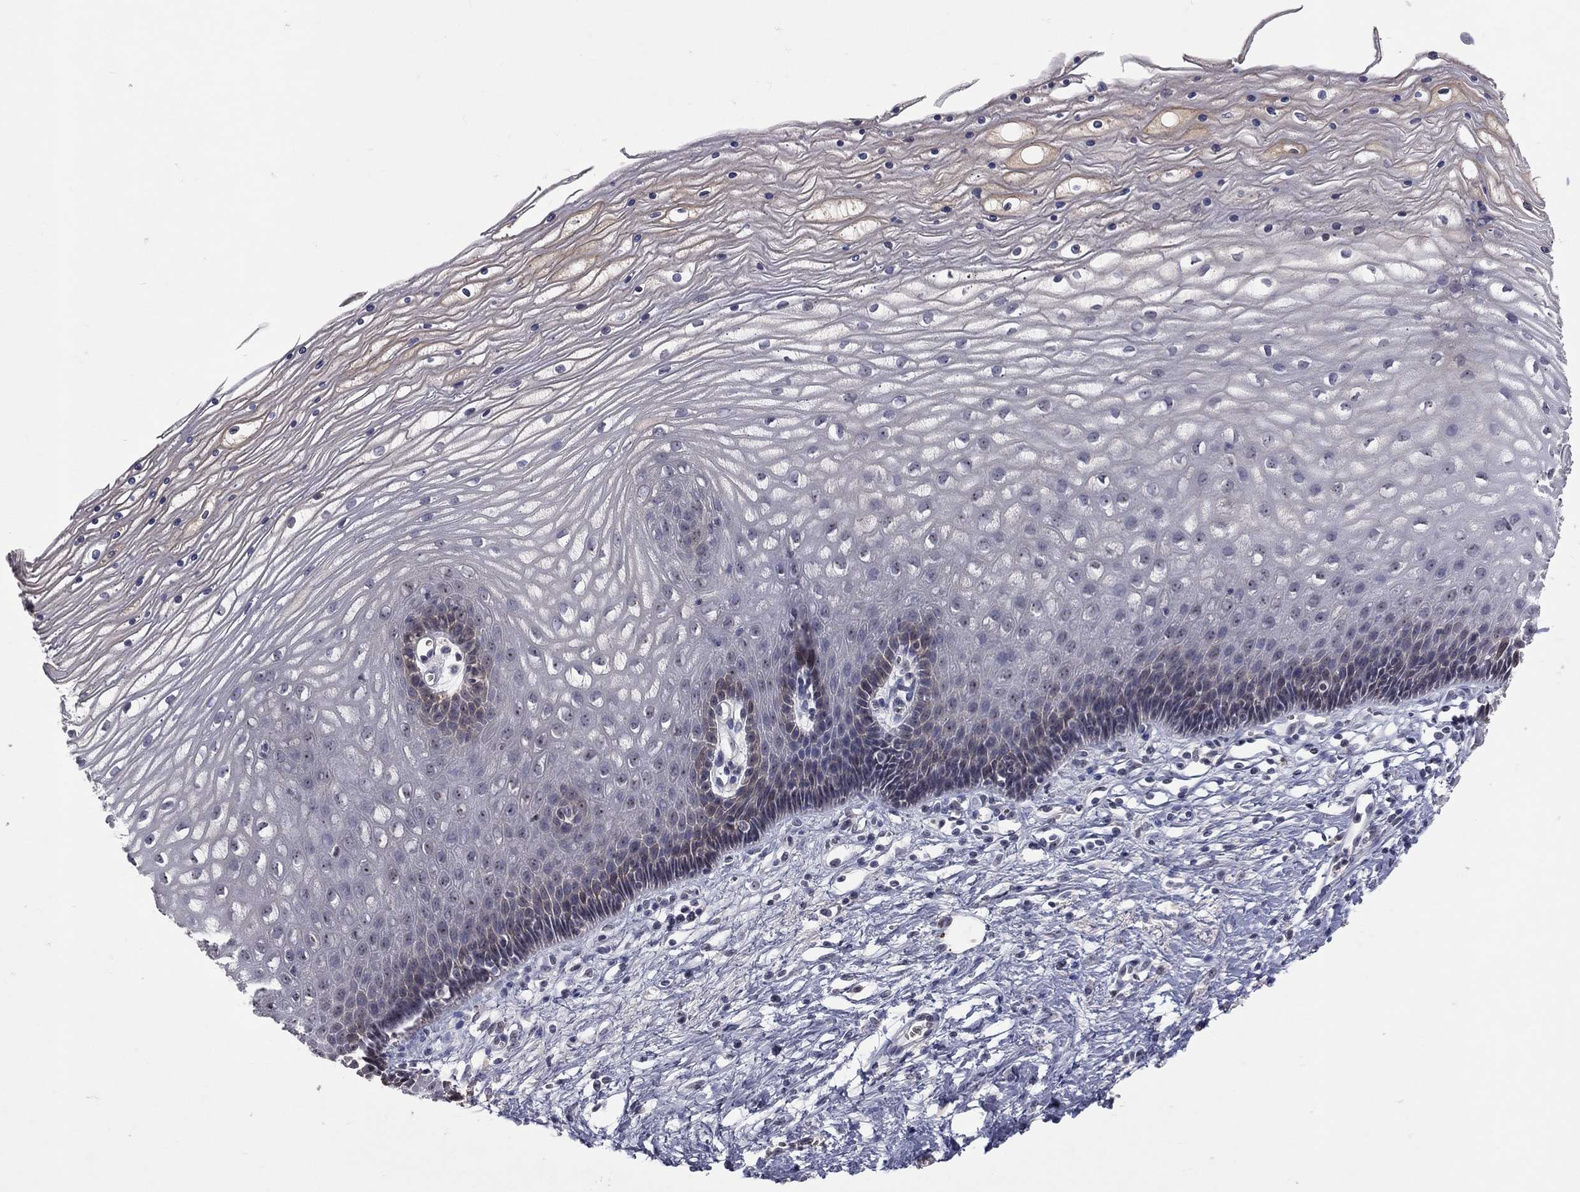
{"staining": {"intensity": "negative", "quantity": "none", "location": "none"}, "tissue": "cervix", "cell_type": "Glandular cells", "image_type": "normal", "snomed": [{"axis": "morphology", "description": "Normal tissue, NOS"}, {"axis": "topography", "description": "Cervix"}], "caption": "Histopathology image shows no protein expression in glandular cells of unremarkable cervix.", "gene": "DSG4", "patient": {"sex": "female", "age": 35}}